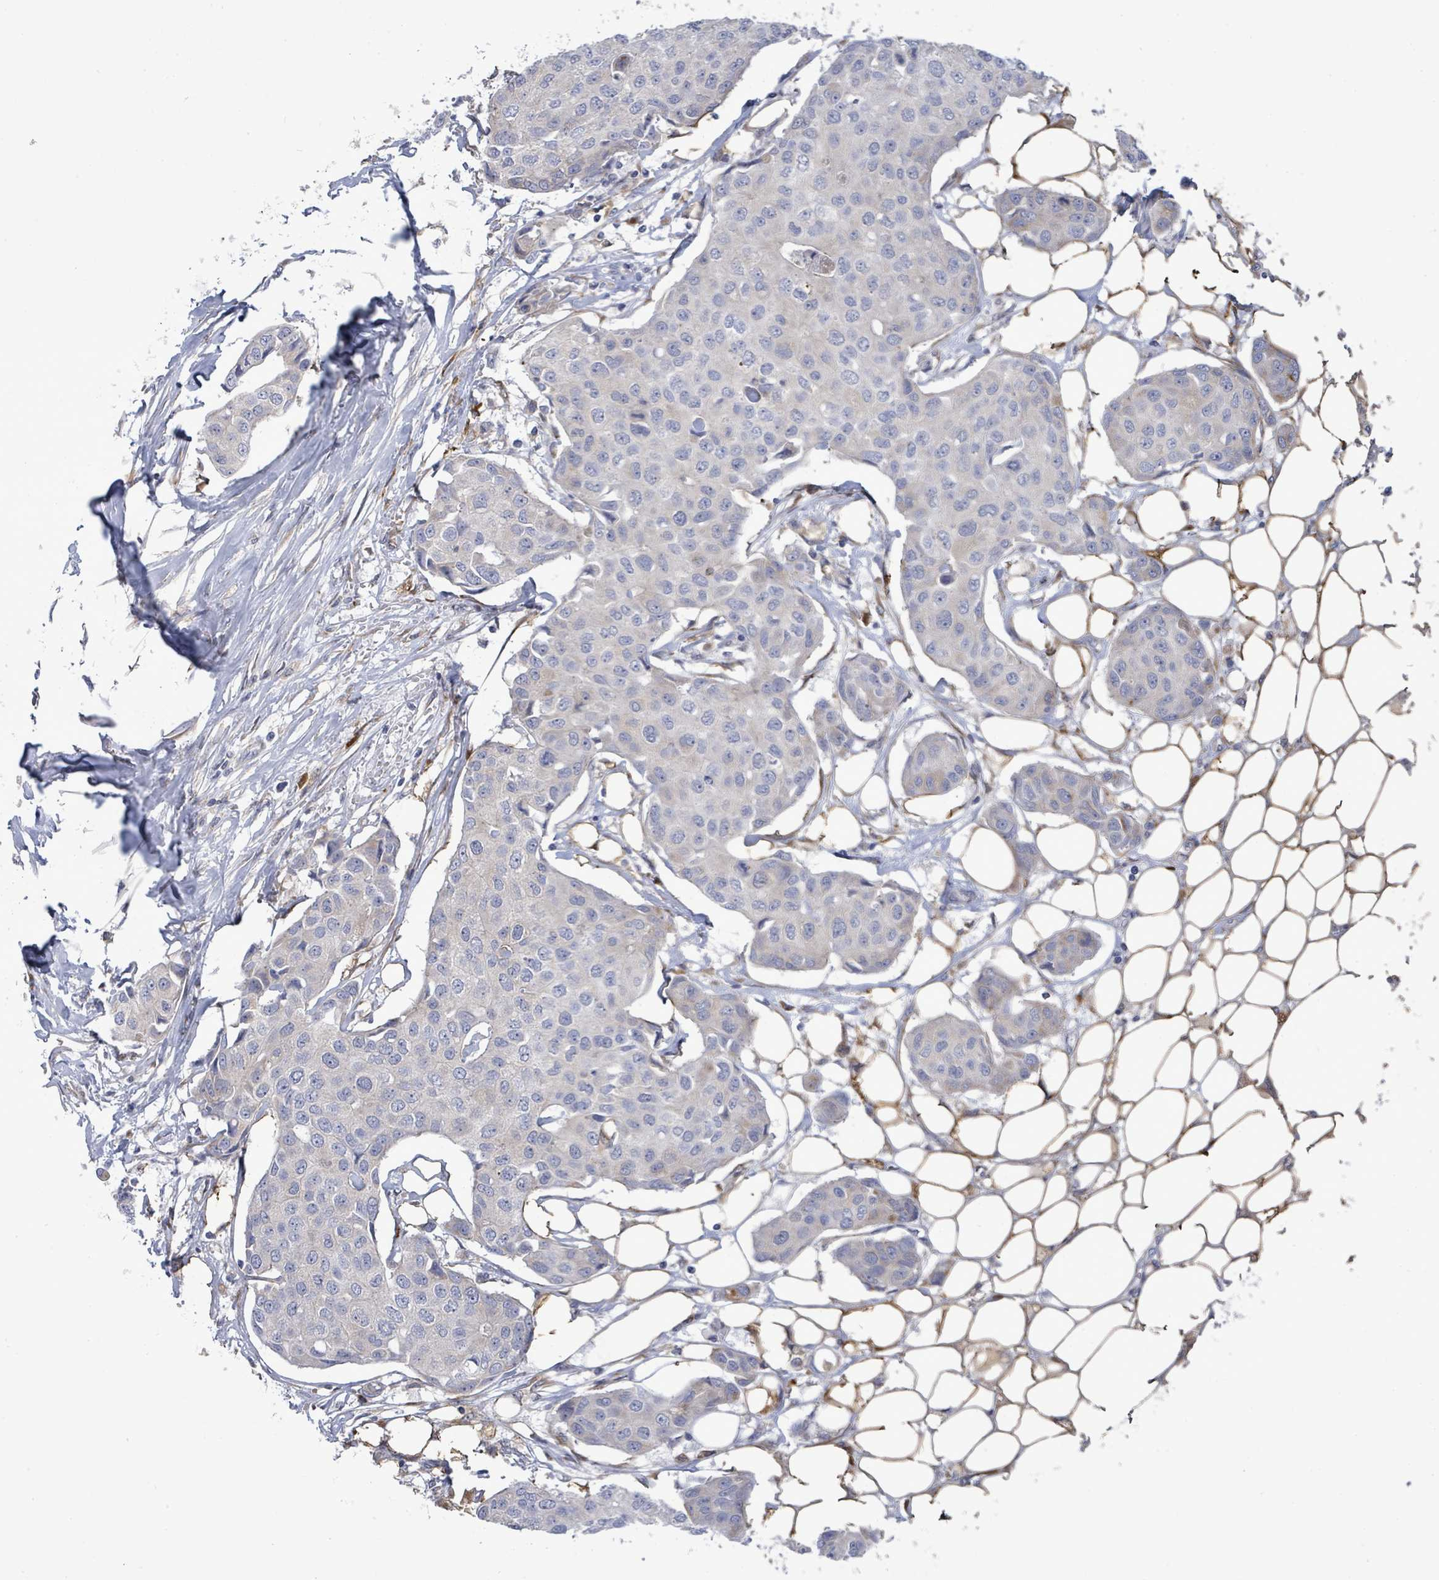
{"staining": {"intensity": "negative", "quantity": "none", "location": "none"}, "tissue": "breast cancer", "cell_type": "Tumor cells", "image_type": "cancer", "snomed": [{"axis": "morphology", "description": "Duct carcinoma"}, {"axis": "topography", "description": "Breast"}, {"axis": "topography", "description": "Lymph node"}], "caption": "Immunohistochemistry (IHC) image of neoplastic tissue: breast cancer (invasive ductal carcinoma) stained with DAB (3,3'-diaminobenzidine) reveals no significant protein positivity in tumor cells.", "gene": "SAR1A", "patient": {"sex": "female", "age": 80}}